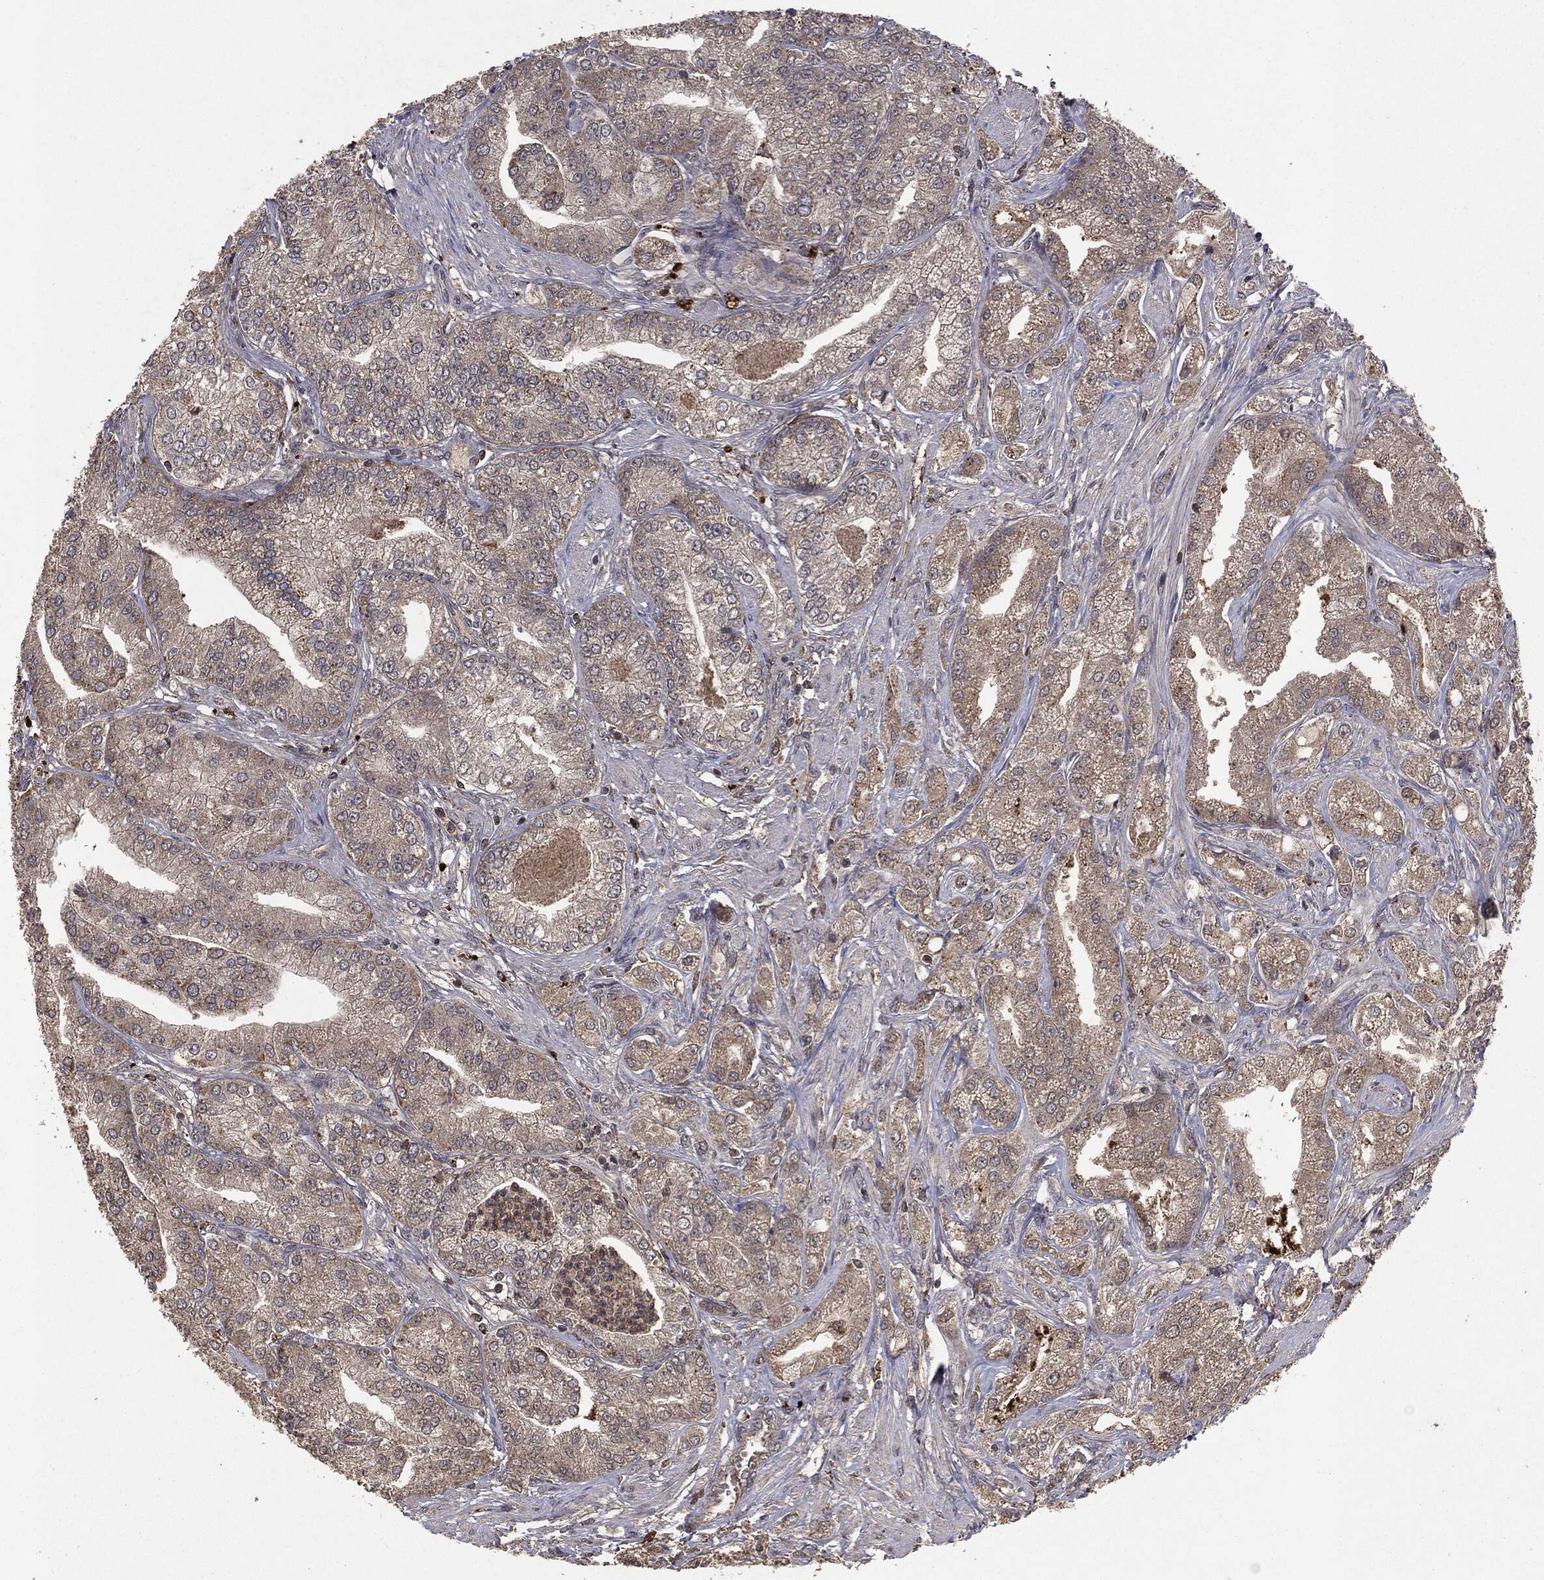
{"staining": {"intensity": "negative", "quantity": "none", "location": "none"}, "tissue": "prostate cancer", "cell_type": "Tumor cells", "image_type": "cancer", "snomed": [{"axis": "morphology", "description": "Adenocarcinoma, High grade"}, {"axis": "topography", "description": "Prostate"}], "caption": "IHC image of human prostate cancer (high-grade adenocarcinoma) stained for a protein (brown), which reveals no expression in tumor cells.", "gene": "MTOR", "patient": {"sex": "male", "age": 61}}